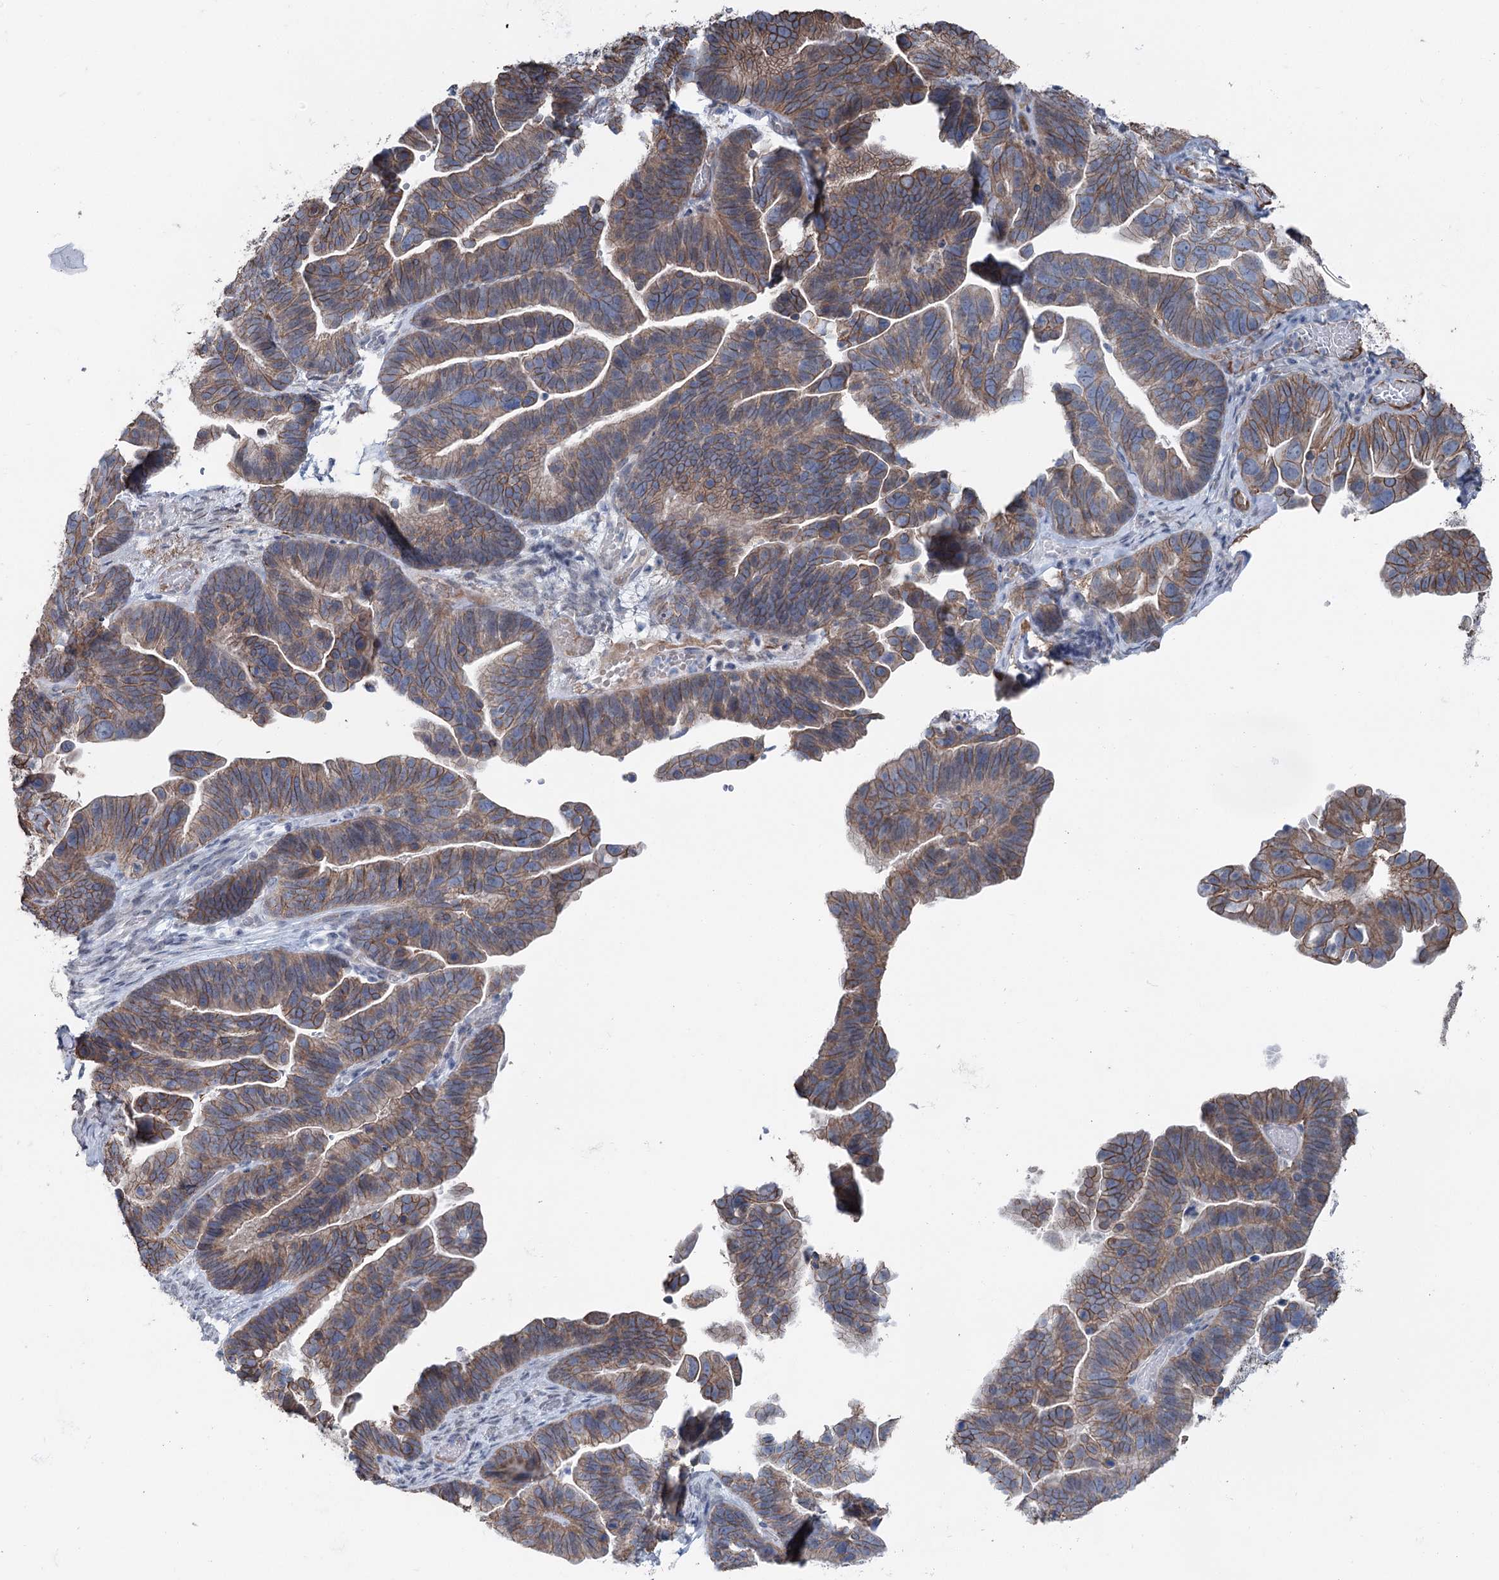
{"staining": {"intensity": "moderate", "quantity": ">75%", "location": "cytoplasmic/membranous"}, "tissue": "ovarian cancer", "cell_type": "Tumor cells", "image_type": "cancer", "snomed": [{"axis": "morphology", "description": "Cystadenocarcinoma, serous, NOS"}, {"axis": "topography", "description": "Ovary"}], "caption": "Immunohistochemistry (IHC) (DAB (3,3'-diaminobenzidine)) staining of human ovarian cancer (serous cystadenocarcinoma) reveals moderate cytoplasmic/membranous protein positivity in about >75% of tumor cells. (Brightfield microscopy of DAB IHC at high magnification).", "gene": "FAM120B", "patient": {"sex": "female", "age": 56}}